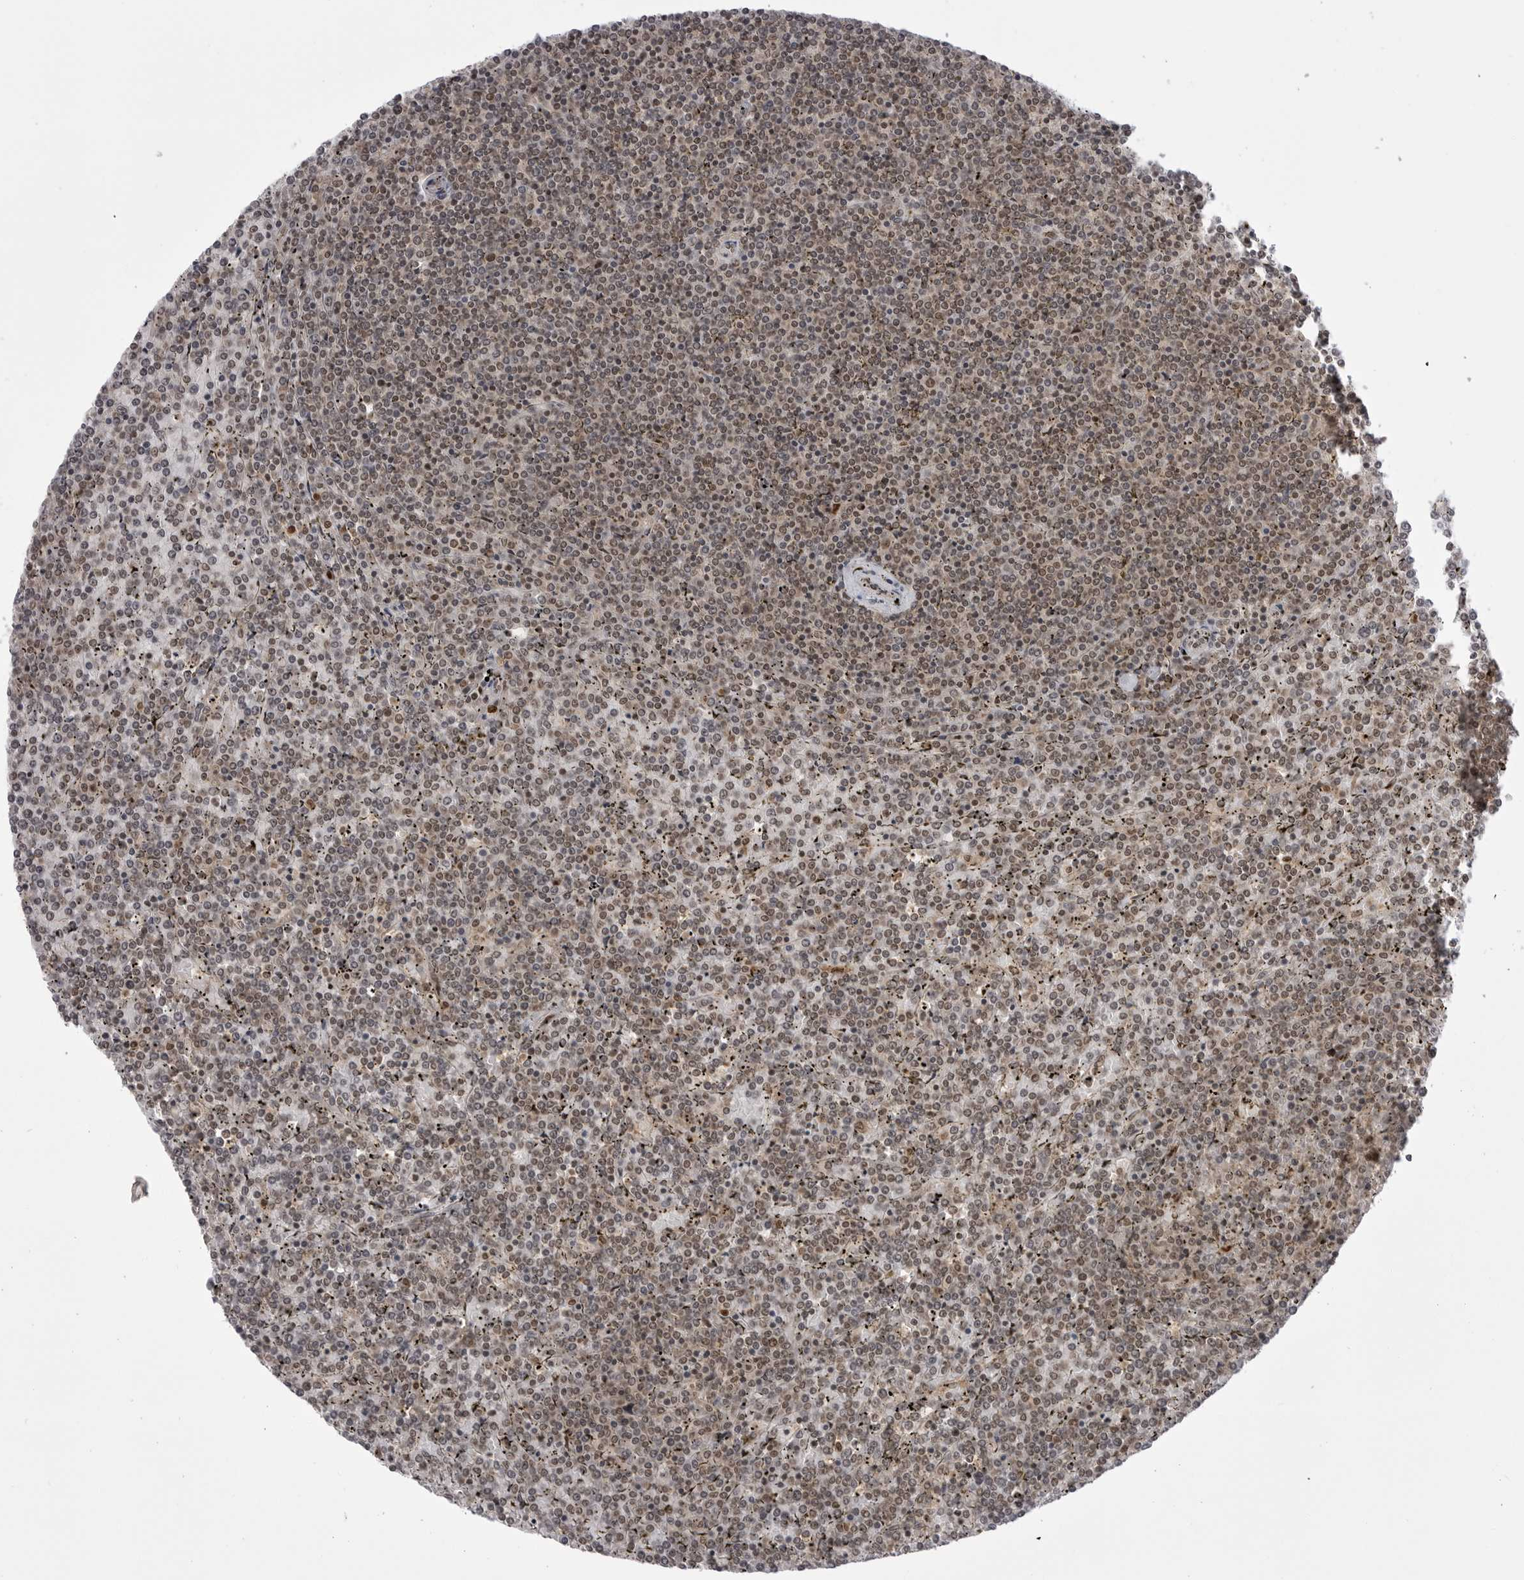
{"staining": {"intensity": "weak", "quantity": "<25%", "location": "nuclear"}, "tissue": "lymphoma", "cell_type": "Tumor cells", "image_type": "cancer", "snomed": [{"axis": "morphology", "description": "Malignant lymphoma, non-Hodgkin's type, Low grade"}, {"axis": "topography", "description": "Spleen"}], "caption": "Immunohistochemistry (IHC) of human lymphoma displays no staining in tumor cells.", "gene": "PTK2B", "patient": {"sex": "female", "age": 19}}